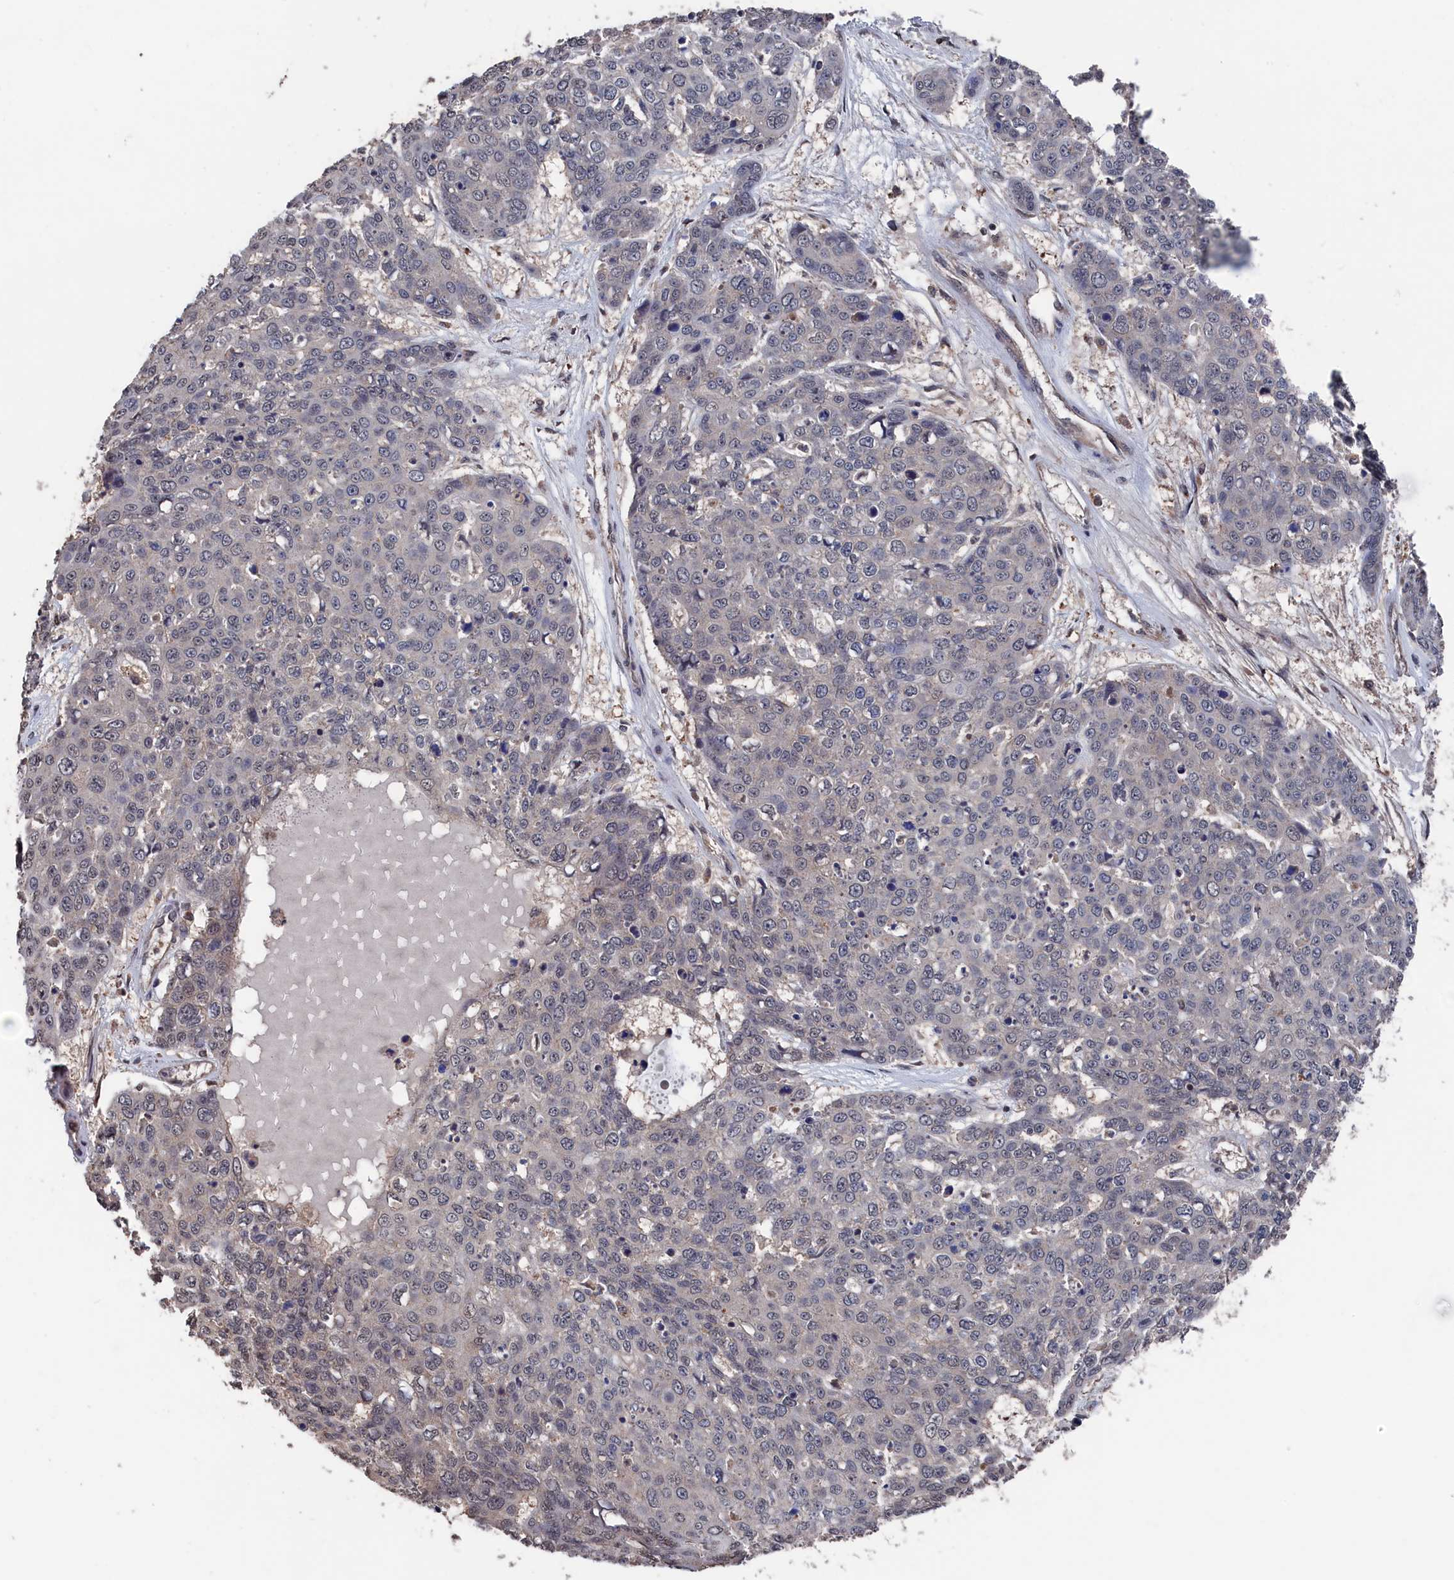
{"staining": {"intensity": "negative", "quantity": "none", "location": "none"}, "tissue": "skin cancer", "cell_type": "Tumor cells", "image_type": "cancer", "snomed": [{"axis": "morphology", "description": "Squamous cell carcinoma, NOS"}, {"axis": "topography", "description": "Skin"}], "caption": "Immunohistochemistry image of human skin cancer (squamous cell carcinoma) stained for a protein (brown), which exhibits no staining in tumor cells.", "gene": "PDE12", "patient": {"sex": "male", "age": 71}}